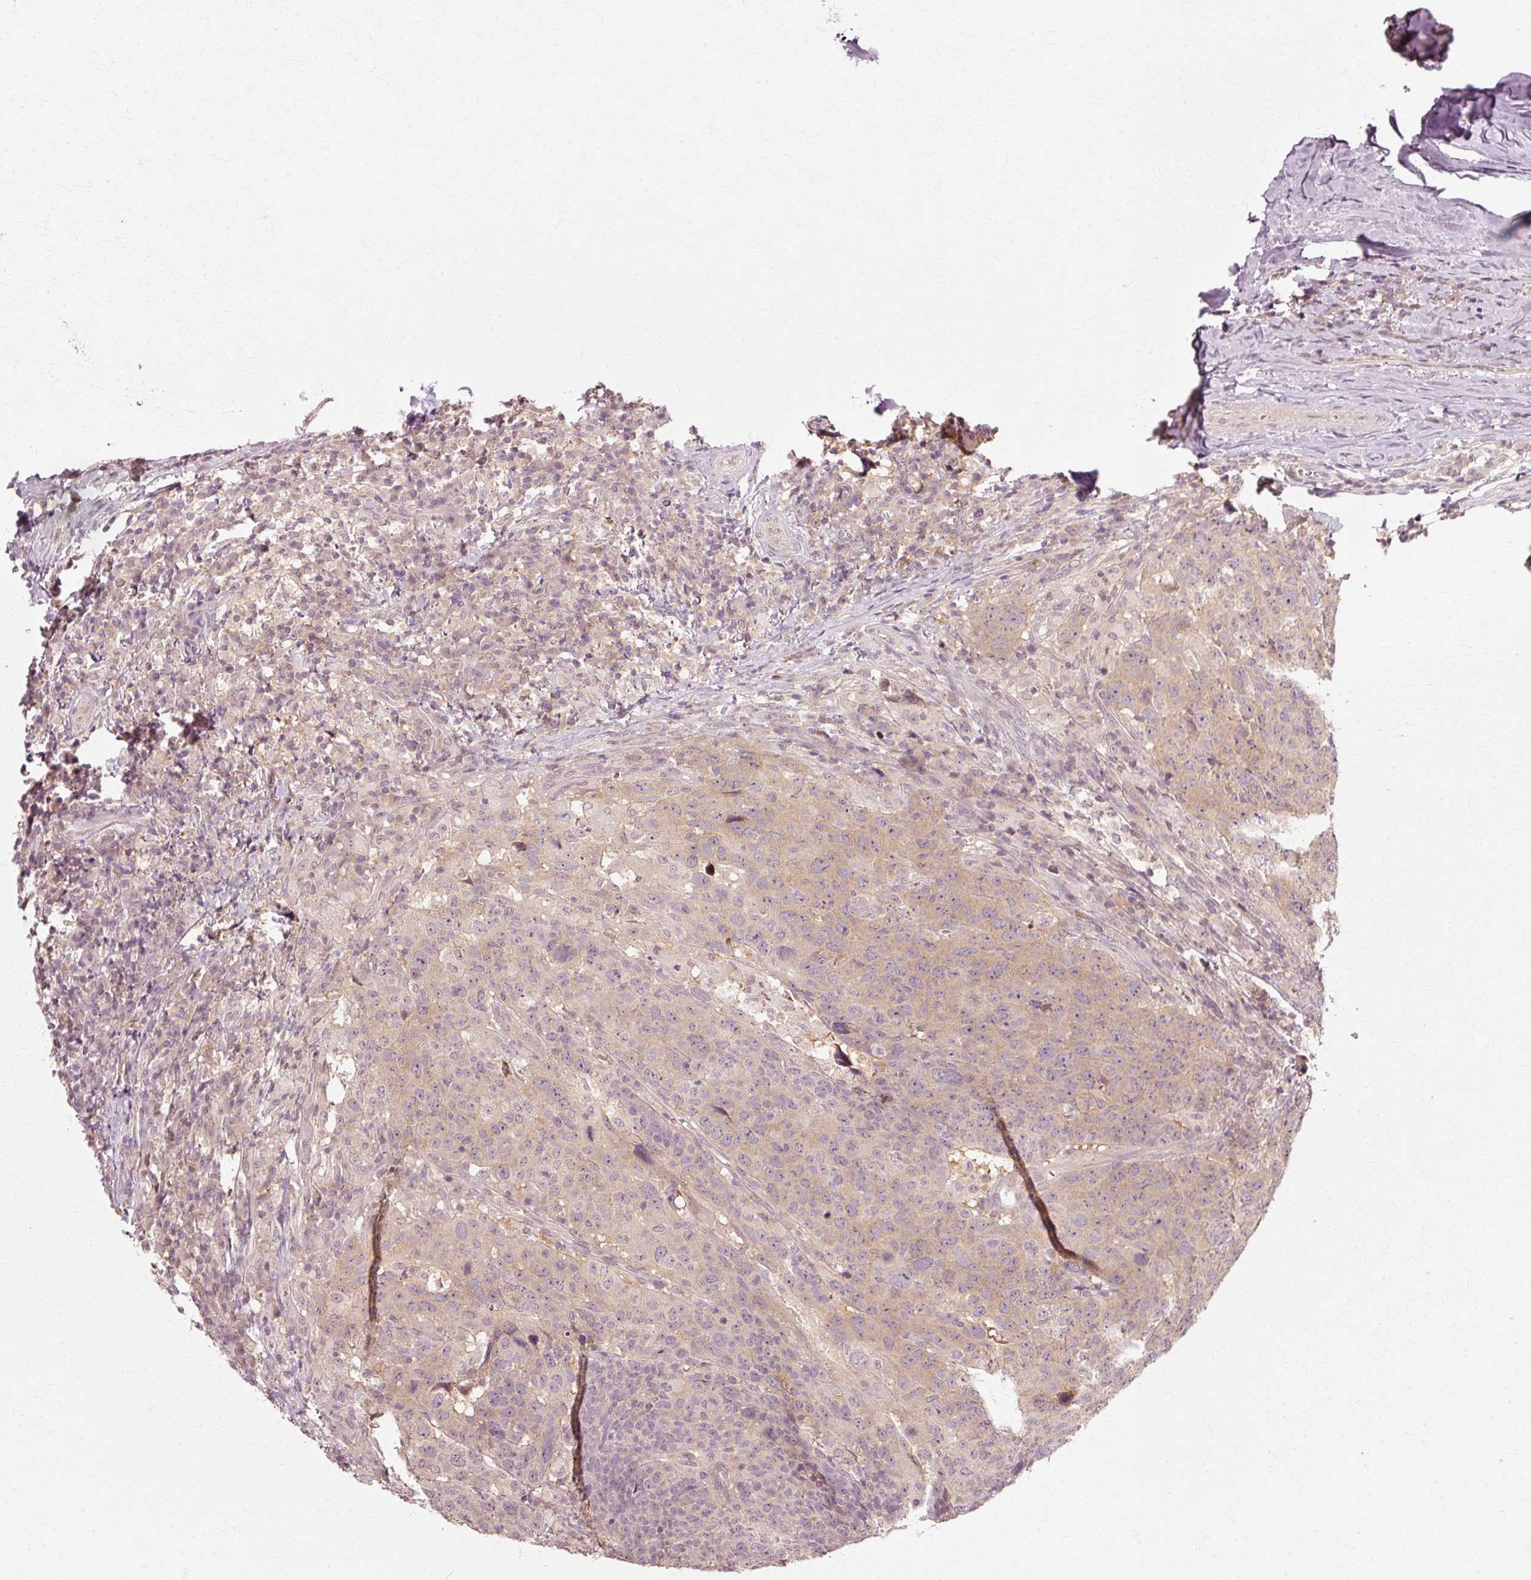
{"staining": {"intensity": "weak", "quantity": "25%-75%", "location": "cytoplasmic/membranous"}, "tissue": "head and neck cancer", "cell_type": "Tumor cells", "image_type": "cancer", "snomed": [{"axis": "morphology", "description": "Normal tissue, NOS"}, {"axis": "morphology", "description": "Squamous cell carcinoma, NOS"}, {"axis": "topography", "description": "Skeletal muscle"}, {"axis": "topography", "description": "Vascular tissue"}, {"axis": "topography", "description": "Peripheral nerve tissue"}, {"axis": "topography", "description": "Head-Neck"}], "caption": "Human head and neck cancer (squamous cell carcinoma) stained with a protein marker shows weak staining in tumor cells.", "gene": "RGPD5", "patient": {"sex": "male", "age": 66}}